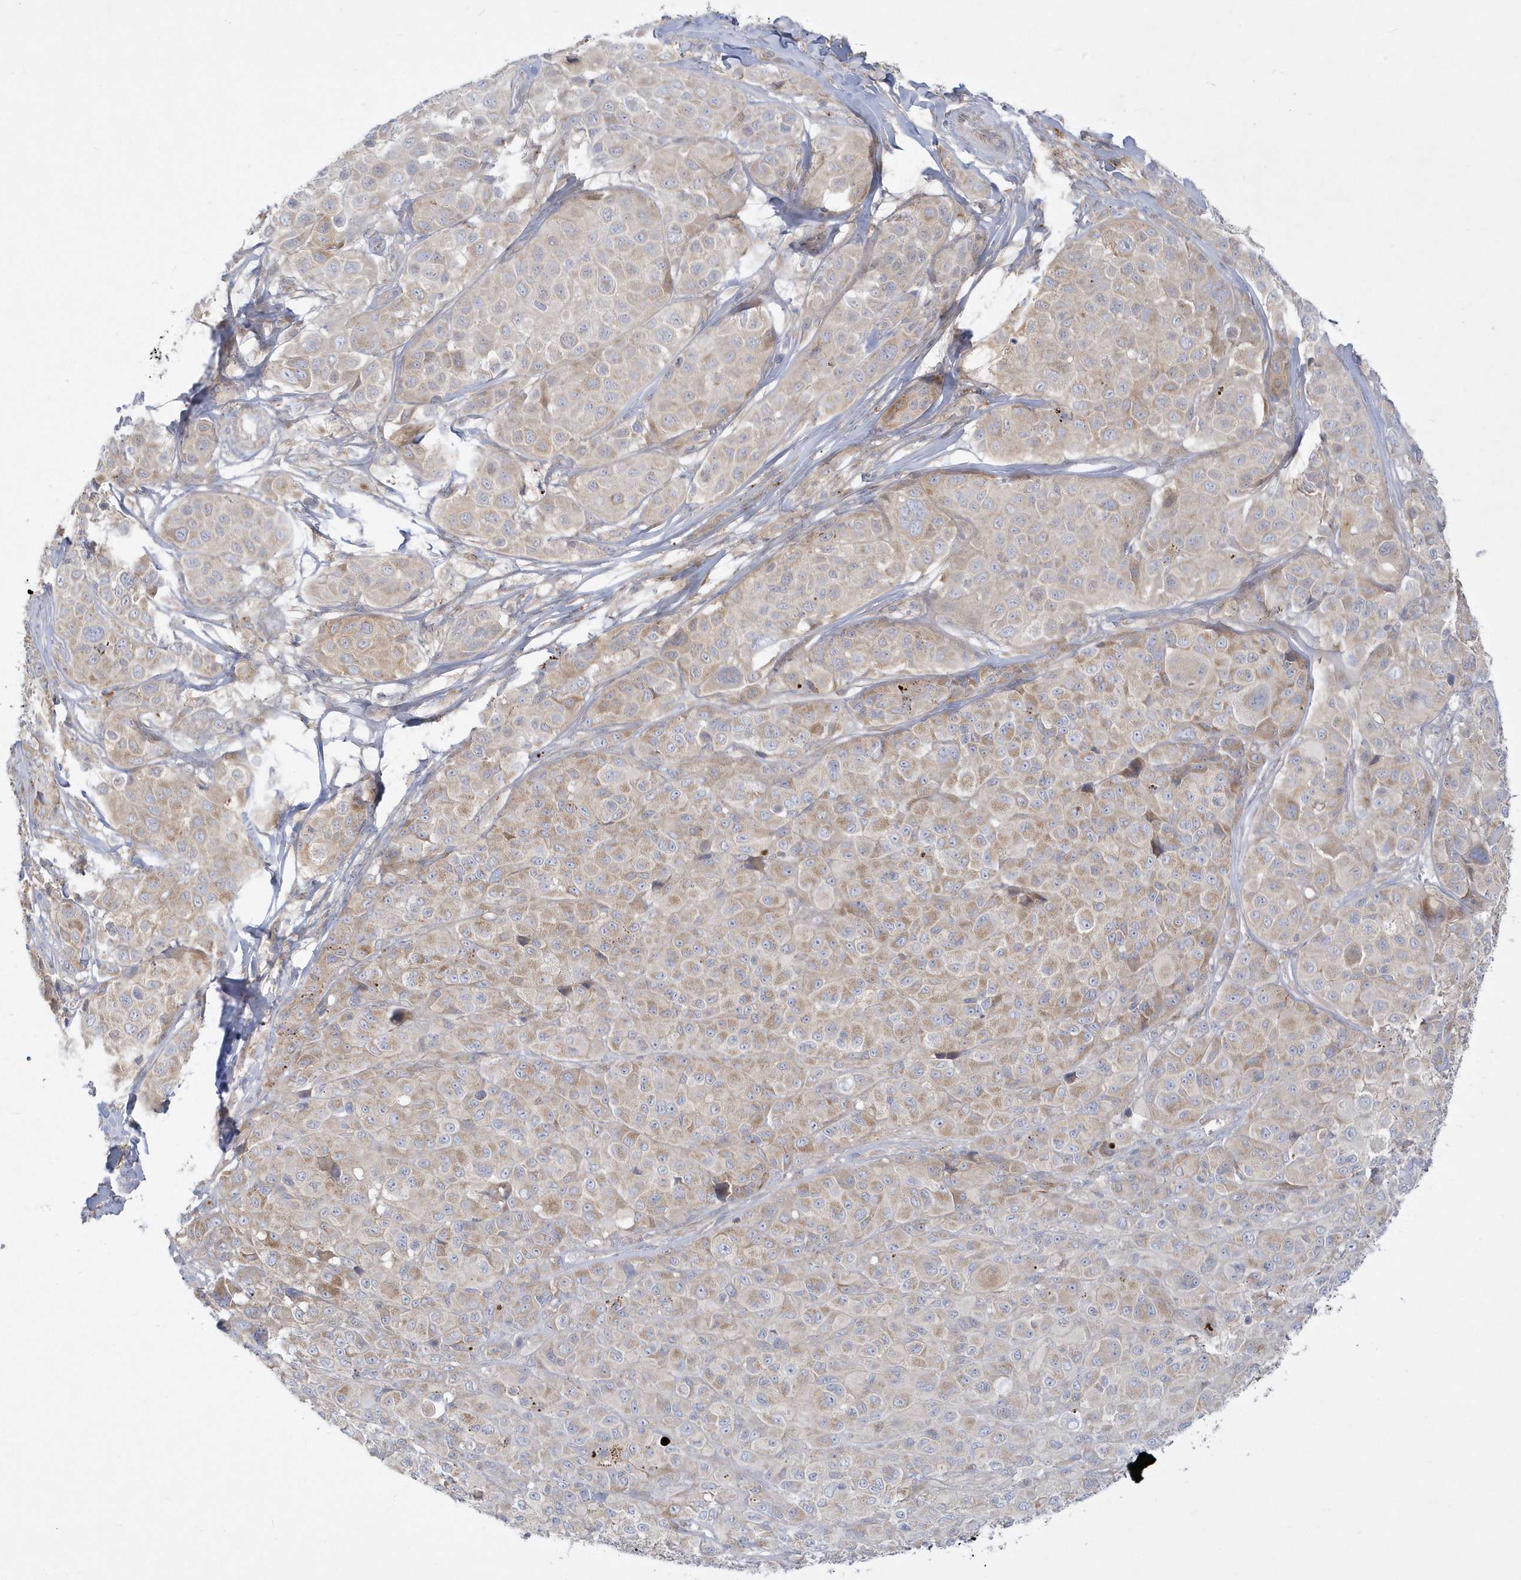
{"staining": {"intensity": "weak", "quantity": "25%-75%", "location": "cytoplasmic/membranous"}, "tissue": "melanoma", "cell_type": "Tumor cells", "image_type": "cancer", "snomed": [{"axis": "morphology", "description": "Malignant melanoma, NOS"}, {"axis": "topography", "description": "Skin of trunk"}], "caption": "Human malignant melanoma stained with a protein marker demonstrates weak staining in tumor cells.", "gene": "DNAJC18", "patient": {"sex": "male", "age": 71}}